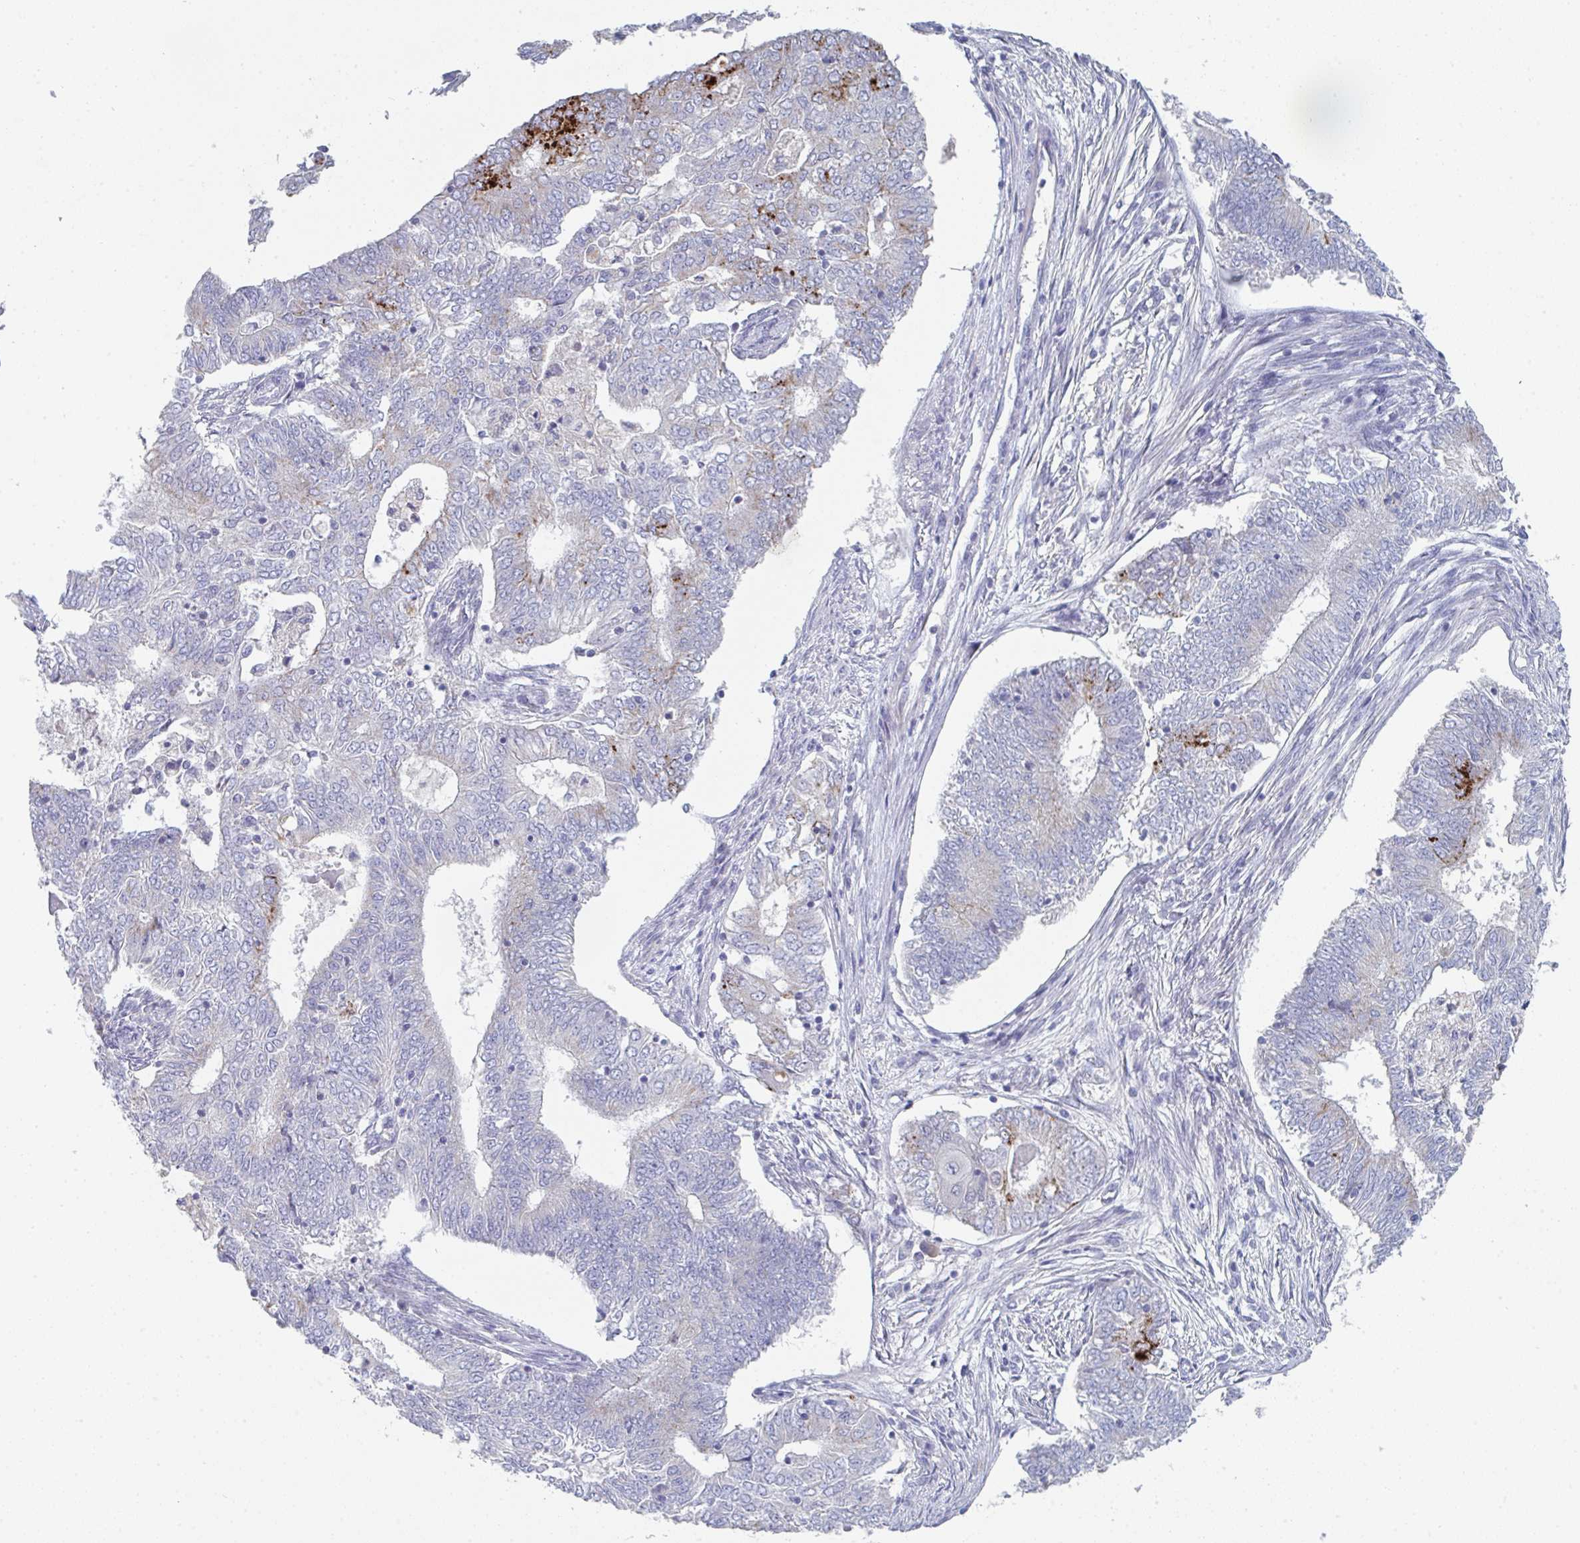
{"staining": {"intensity": "strong", "quantity": "<25%", "location": "cytoplasmic/membranous"}, "tissue": "endometrial cancer", "cell_type": "Tumor cells", "image_type": "cancer", "snomed": [{"axis": "morphology", "description": "Adenocarcinoma, NOS"}, {"axis": "topography", "description": "Endometrium"}], "caption": "Immunohistochemistry (IHC) (DAB) staining of endometrial cancer (adenocarcinoma) shows strong cytoplasmic/membranous protein expression in approximately <25% of tumor cells.", "gene": "HGFAC", "patient": {"sex": "female", "age": 62}}